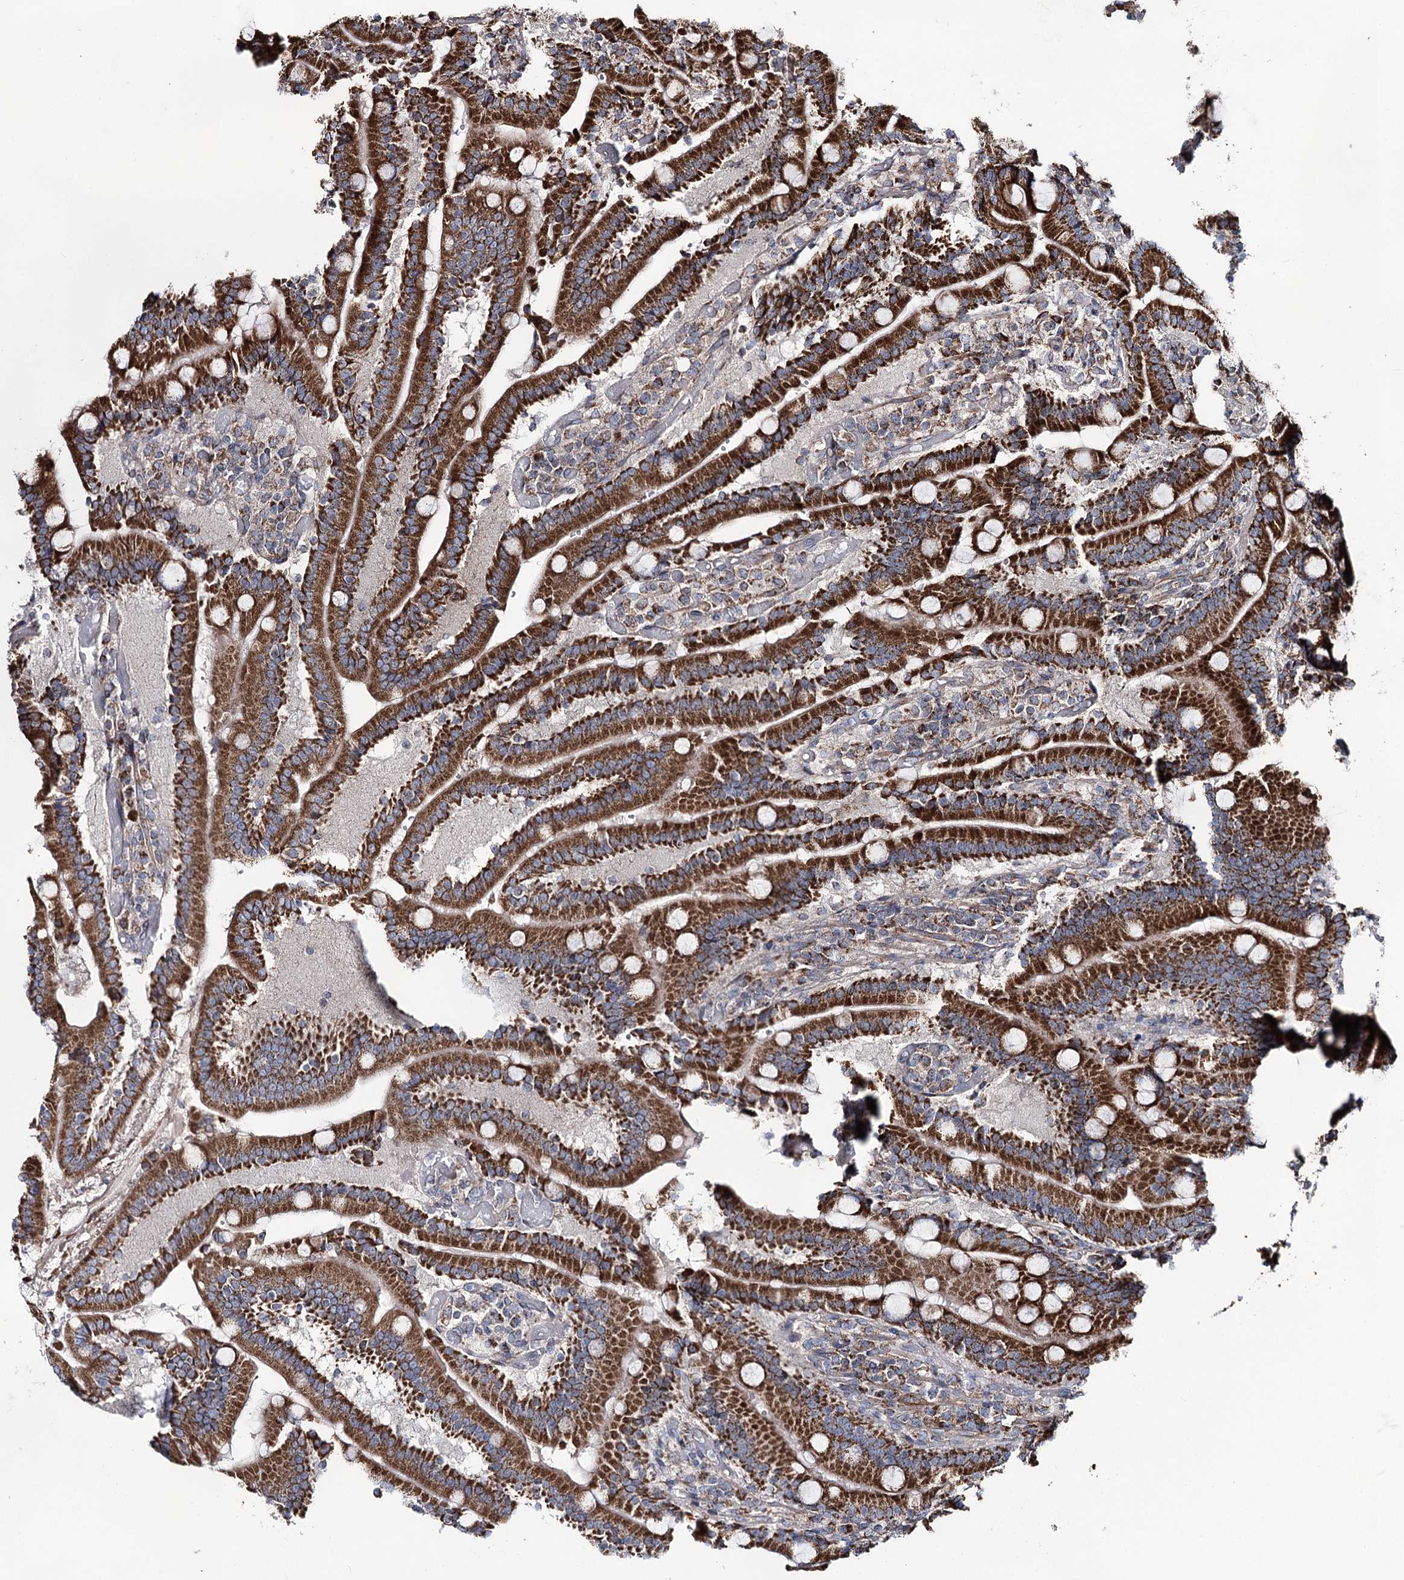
{"staining": {"intensity": "strong", "quantity": ">75%", "location": "cytoplasmic/membranous"}, "tissue": "duodenum", "cell_type": "Glandular cells", "image_type": "normal", "snomed": [{"axis": "morphology", "description": "Normal tissue, NOS"}, {"axis": "topography", "description": "Duodenum"}], "caption": "A micrograph showing strong cytoplasmic/membranous expression in about >75% of glandular cells in unremarkable duodenum, as visualized by brown immunohistochemical staining.", "gene": "MSANTD2", "patient": {"sex": "female", "age": 62}}